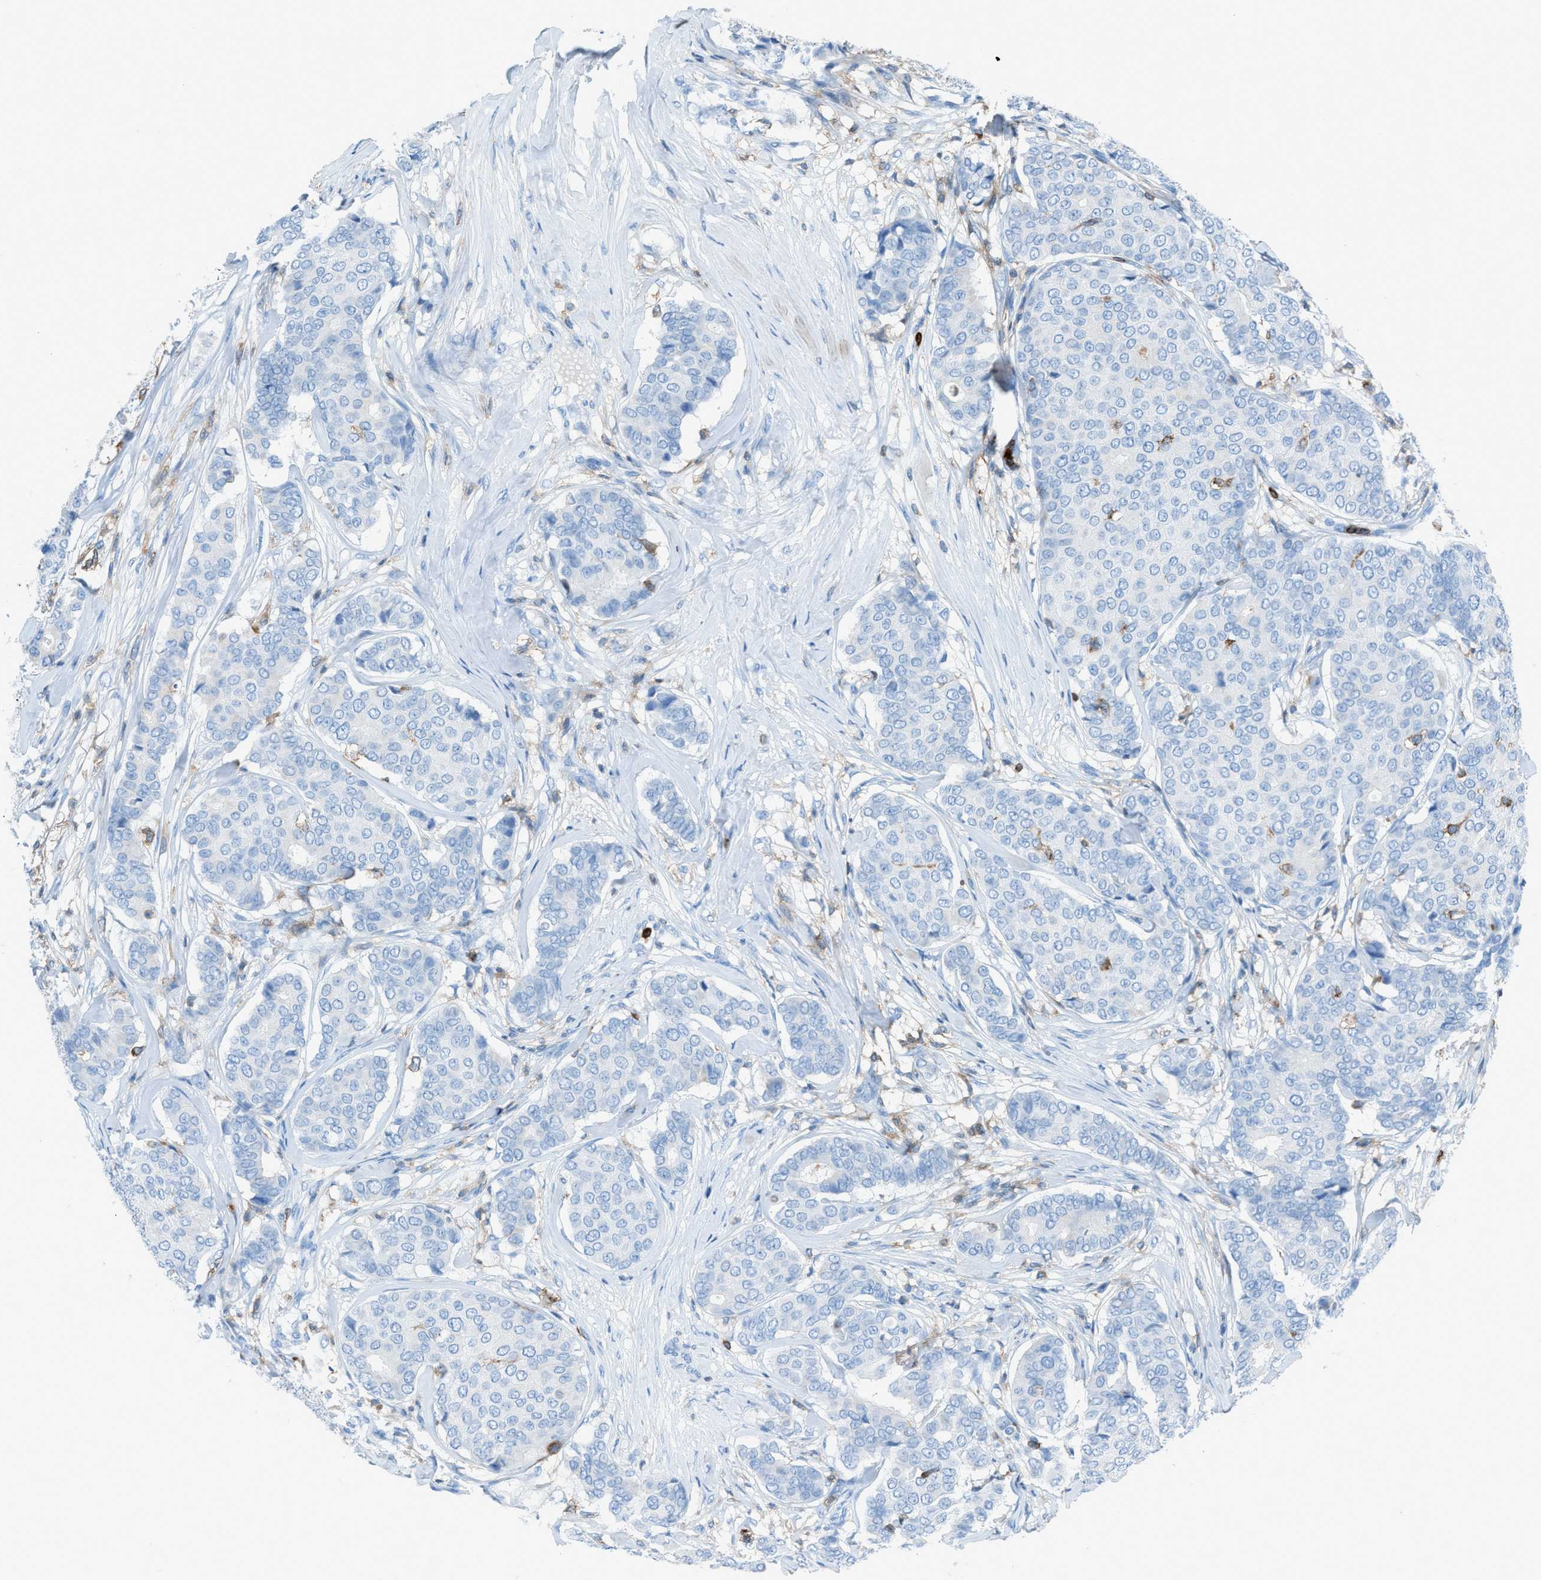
{"staining": {"intensity": "negative", "quantity": "none", "location": "none"}, "tissue": "breast cancer", "cell_type": "Tumor cells", "image_type": "cancer", "snomed": [{"axis": "morphology", "description": "Duct carcinoma"}, {"axis": "topography", "description": "Breast"}], "caption": "Breast cancer (infiltrating ductal carcinoma) was stained to show a protein in brown. There is no significant expression in tumor cells. (DAB IHC visualized using brightfield microscopy, high magnification).", "gene": "ITGB2", "patient": {"sex": "female", "age": 75}}